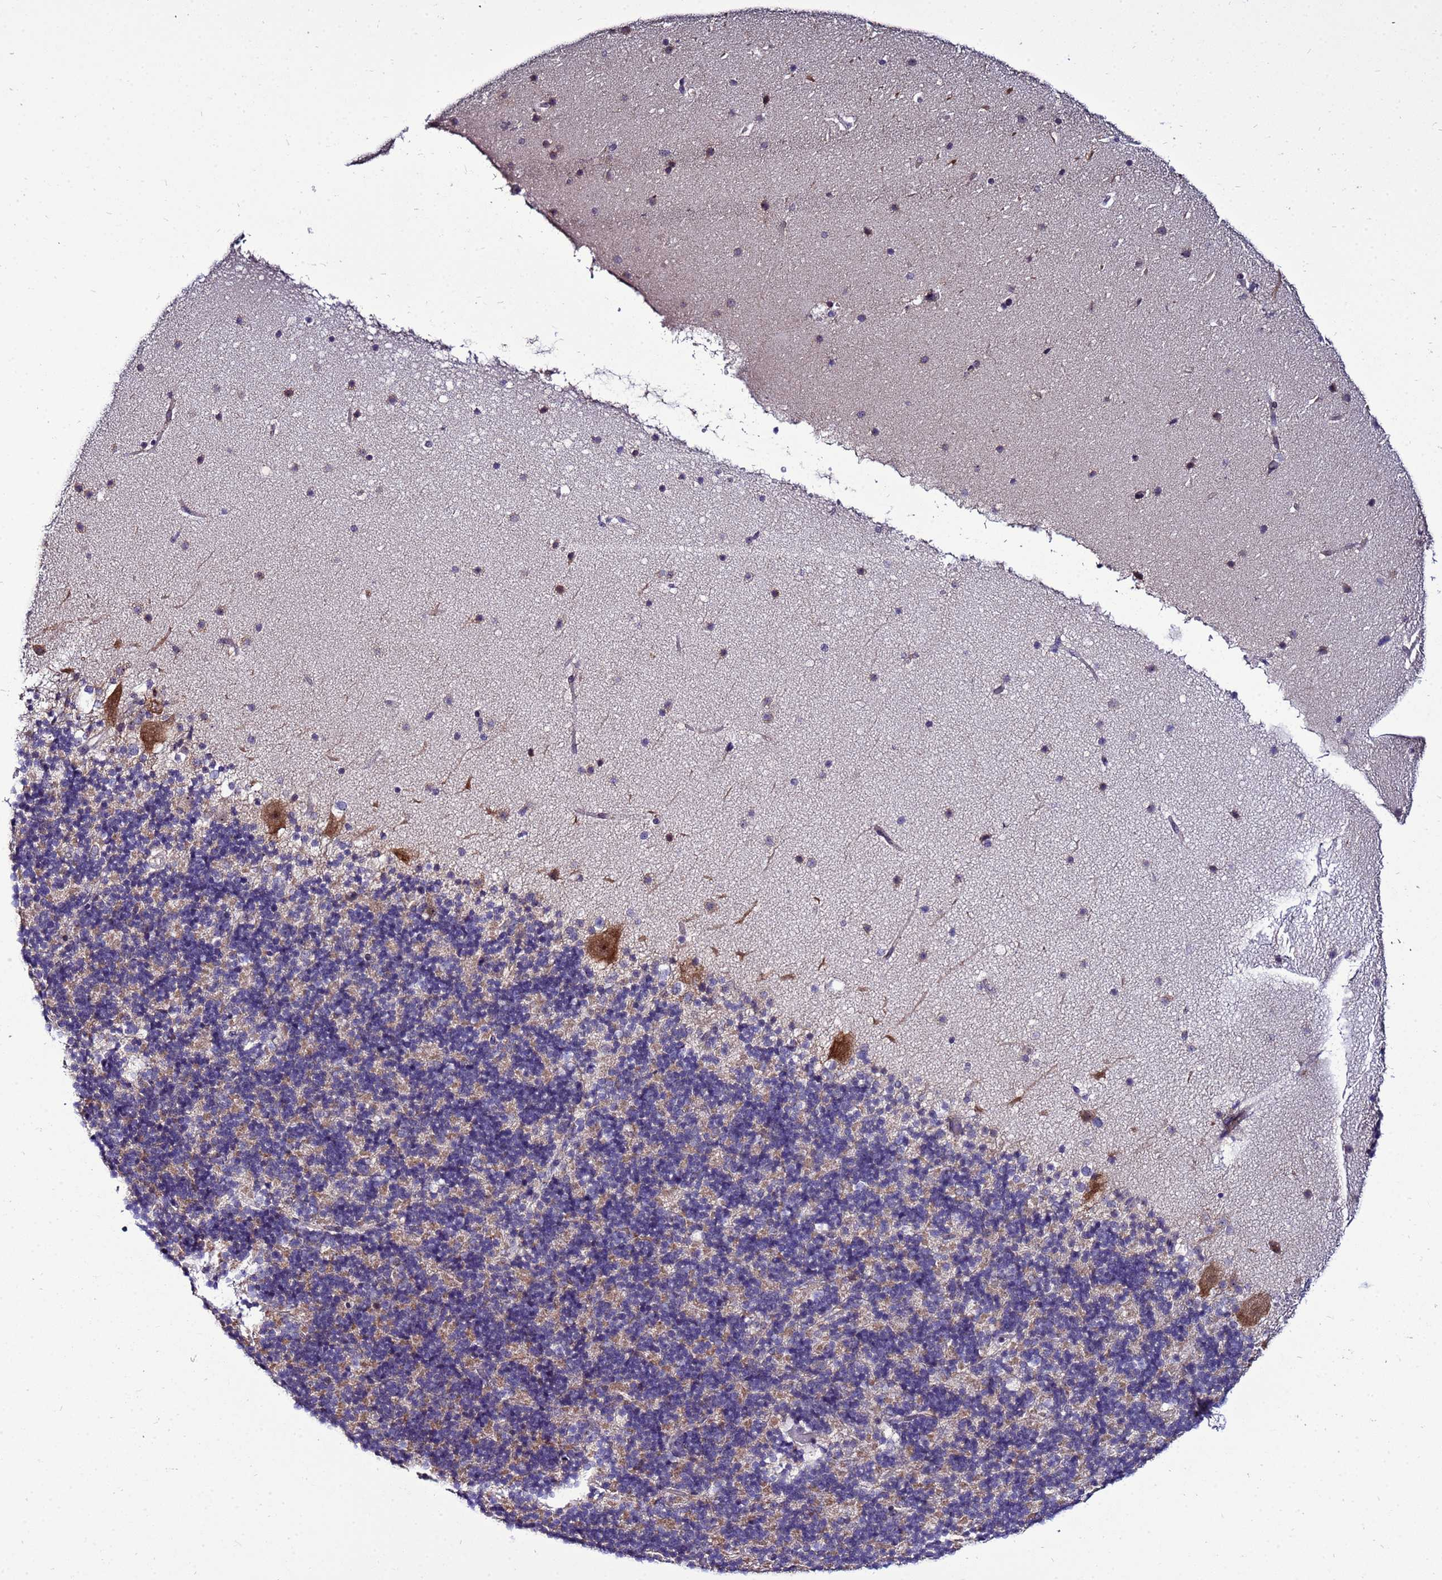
{"staining": {"intensity": "weak", "quantity": "25%-75%", "location": "cytoplasmic/membranous"}, "tissue": "cerebellum", "cell_type": "Cells in granular layer", "image_type": "normal", "snomed": [{"axis": "morphology", "description": "Normal tissue, NOS"}, {"axis": "topography", "description": "Cerebellum"}], "caption": "Protein staining displays weak cytoplasmic/membranous expression in approximately 25%-75% of cells in granular layer in unremarkable cerebellum. The staining was performed using DAB (3,3'-diaminobenzidine) to visualize the protein expression in brown, while the nuclei were stained in blue with hematoxylin (Magnification: 20x).", "gene": "NOL8", "patient": {"sex": "male", "age": 57}}